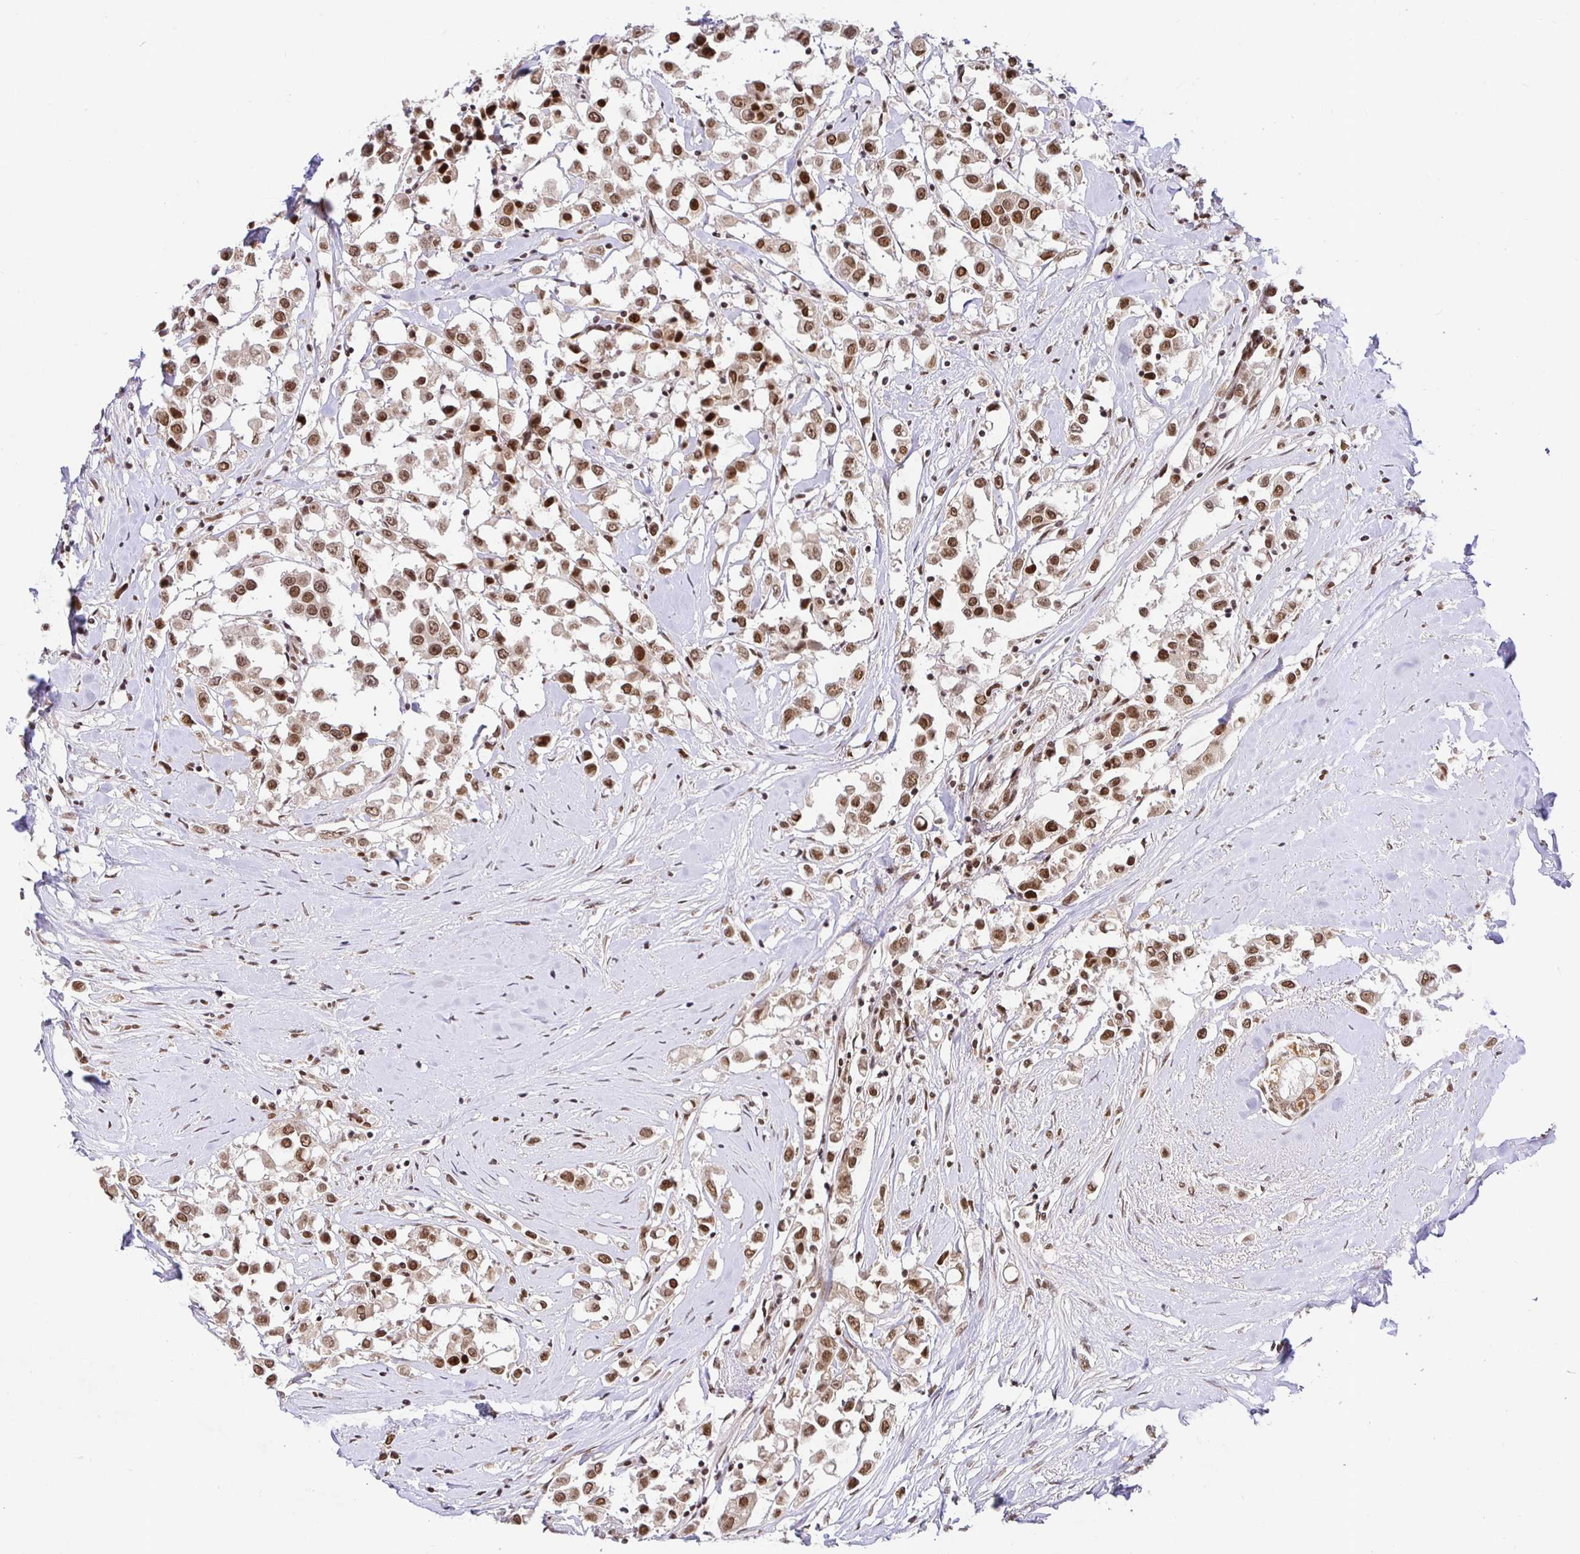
{"staining": {"intensity": "moderate", "quantity": ">75%", "location": "nuclear"}, "tissue": "breast cancer", "cell_type": "Tumor cells", "image_type": "cancer", "snomed": [{"axis": "morphology", "description": "Duct carcinoma"}, {"axis": "topography", "description": "Breast"}], "caption": "Breast cancer stained with DAB (3,3'-diaminobenzidine) IHC displays medium levels of moderate nuclear positivity in about >75% of tumor cells. (IHC, brightfield microscopy, high magnification).", "gene": "USF1", "patient": {"sex": "female", "age": 61}}